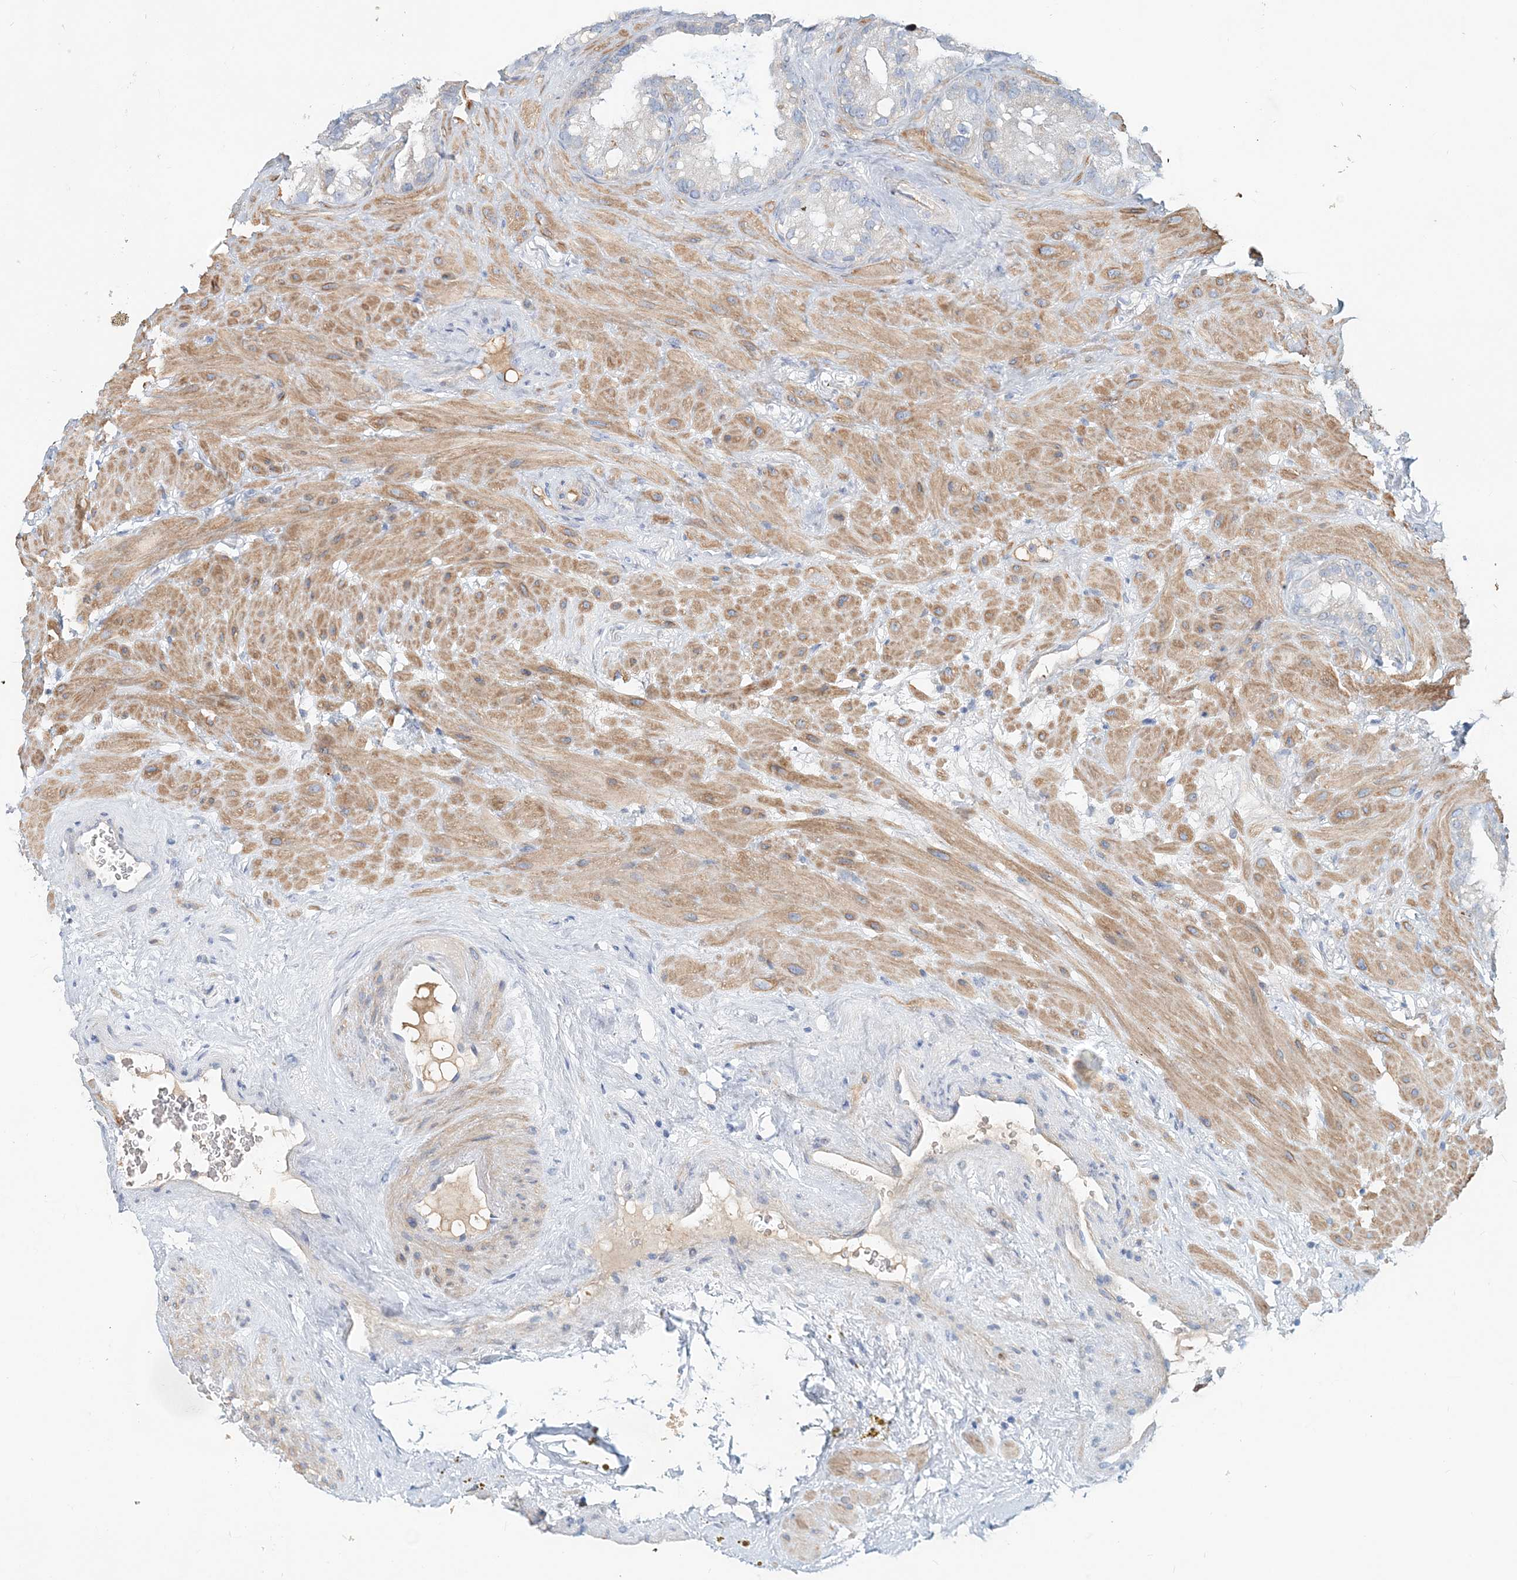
{"staining": {"intensity": "negative", "quantity": "none", "location": "none"}, "tissue": "seminal vesicle", "cell_type": "Glandular cells", "image_type": "normal", "snomed": [{"axis": "morphology", "description": "Normal tissue, NOS"}, {"axis": "topography", "description": "Prostate"}, {"axis": "topography", "description": "Seminal veicle"}], "caption": "This histopathology image is of benign seminal vesicle stained with immunohistochemistry to label a protein in brown with the nuclei are counter-stained blue. There is no staining in glandular cells. (Immunohistochemistry, brightfield microscopy, high magnification).", "gene": "DNAH5", "patient": {"sex": "male", "age": 68}}